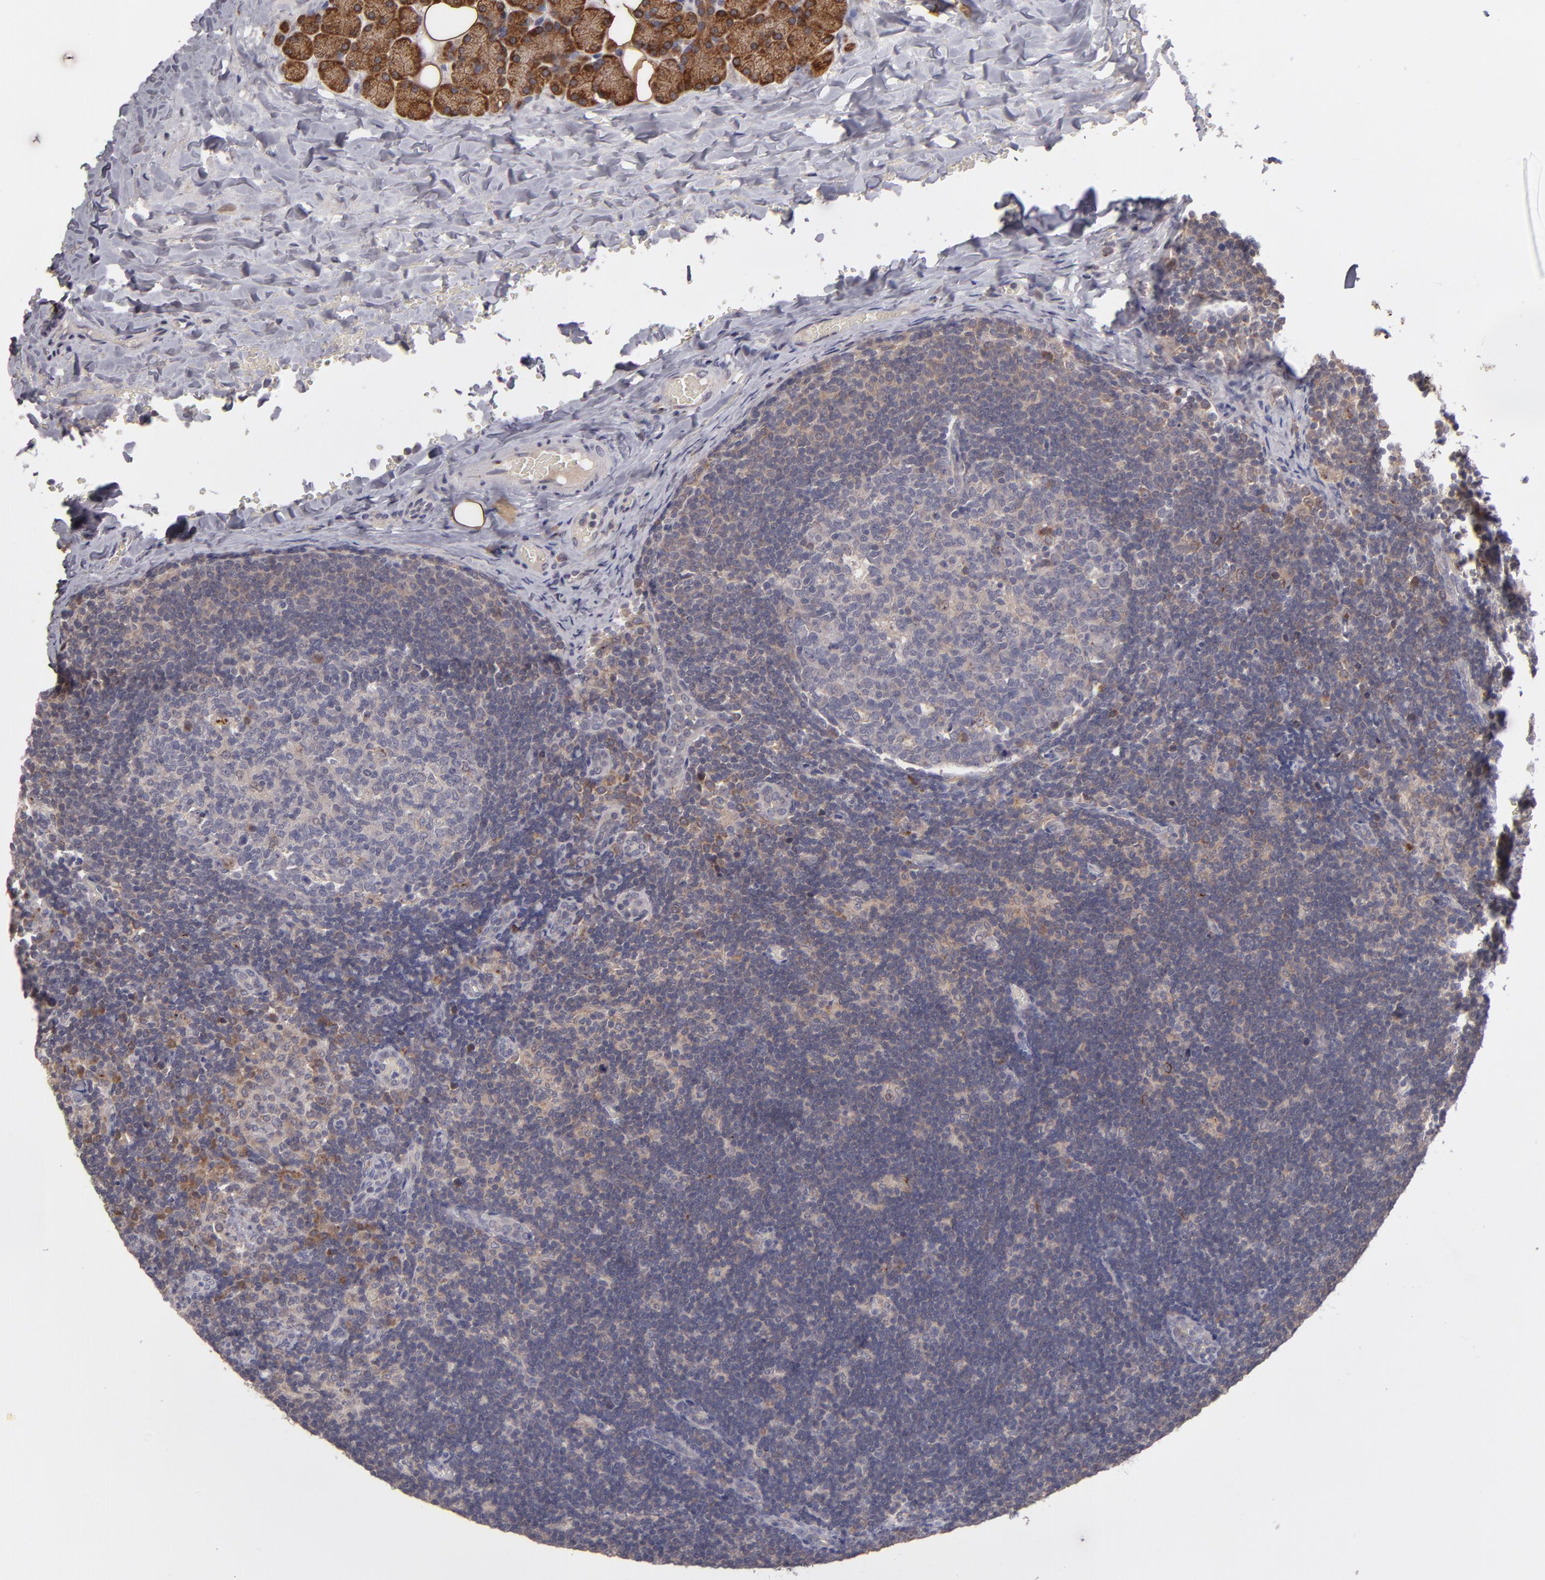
{"staining": {"intensity": "moderate", "quantity": "<25%", "location": "cytoplasmic/membranous"}, "tissue": "lymph node", "cell_type": "Germinal center cells", "image_type": "normal", "snomed": [{"axis": "morphology", "description": "Normal tissue, NOS"}, {"axis": "topography", "description": "Lymph node"}, {"axis": "topography", "description": "Salivary gland"}], "caption": "Immunohistochemistry (IHC) staining of unremarkable lymph node, which reveals low levels of moderate cytoplasmic/membranous expression in about <25% of germinal center cells indicating moderate cytoplasmic/membranous protein positivity. The staining was performed using DAB (3,3'-diaminobenzidine) (brown) for protein detection and nuclei were counterstained in hematoxylin (blue).", "gene": "IL12A", "patient": {"sex": "male", "age": 8}}